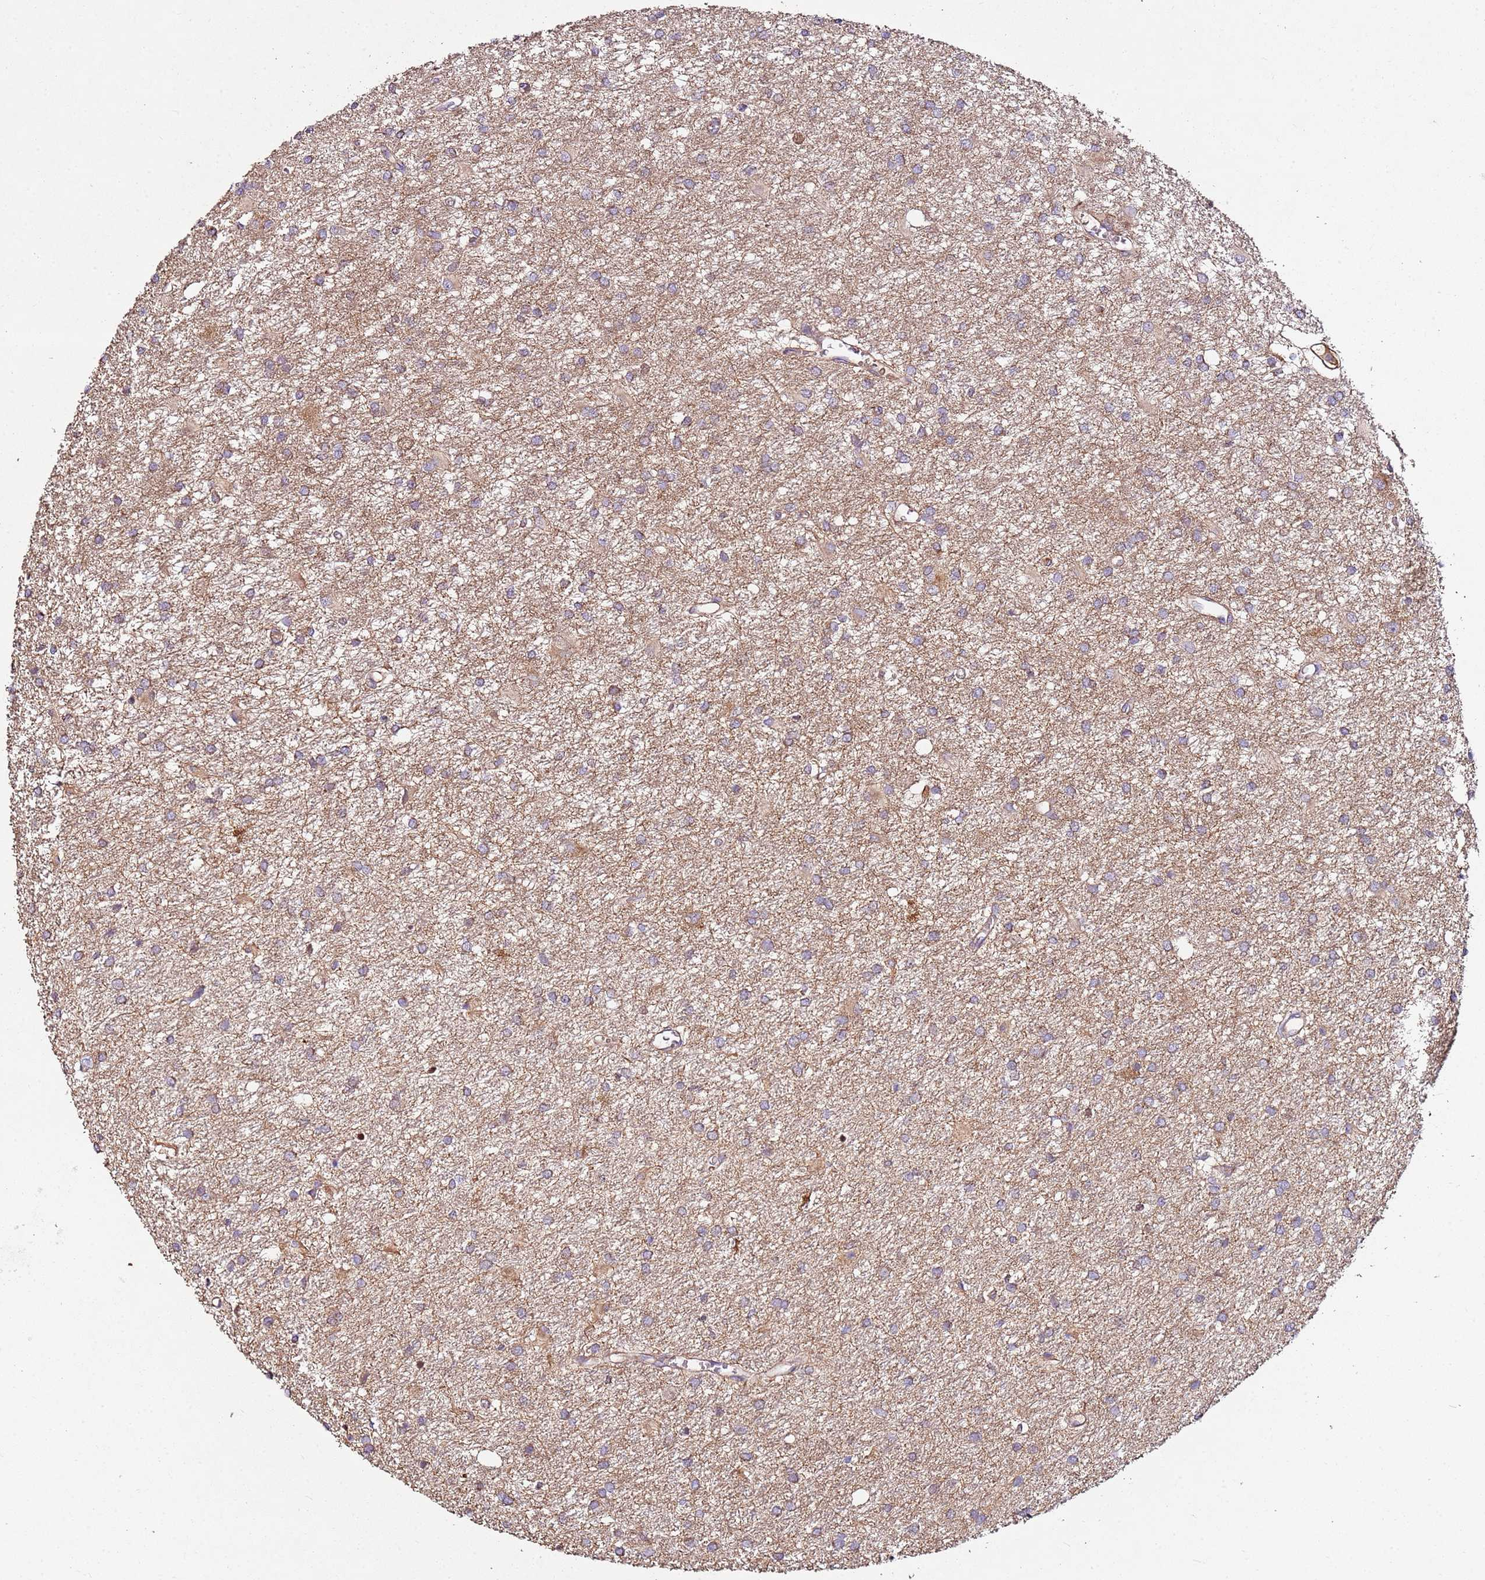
{"staining": {"intensity": "weak", "quantity": "25%-75%", "location": "cytoplasmic/membranous"}, "tissue": "glioma", "cell_type": "Tumor cells", "image_type": "cancer", "snomed": [{"axis": "morphology", "description": "Glioma, malignant, High grade"}, {"axis": "topography", "description": "Brain"}], "caption": "High-grade glioma (malignant) stained with DAB immunohistochemistry (IHC) shows low levels of weak cytoplasmic/membranous expression in about 25%-75% of tumor cells.", "gene": "KRTAP21-3", "patient": {"sex": "female", "age": 50}}